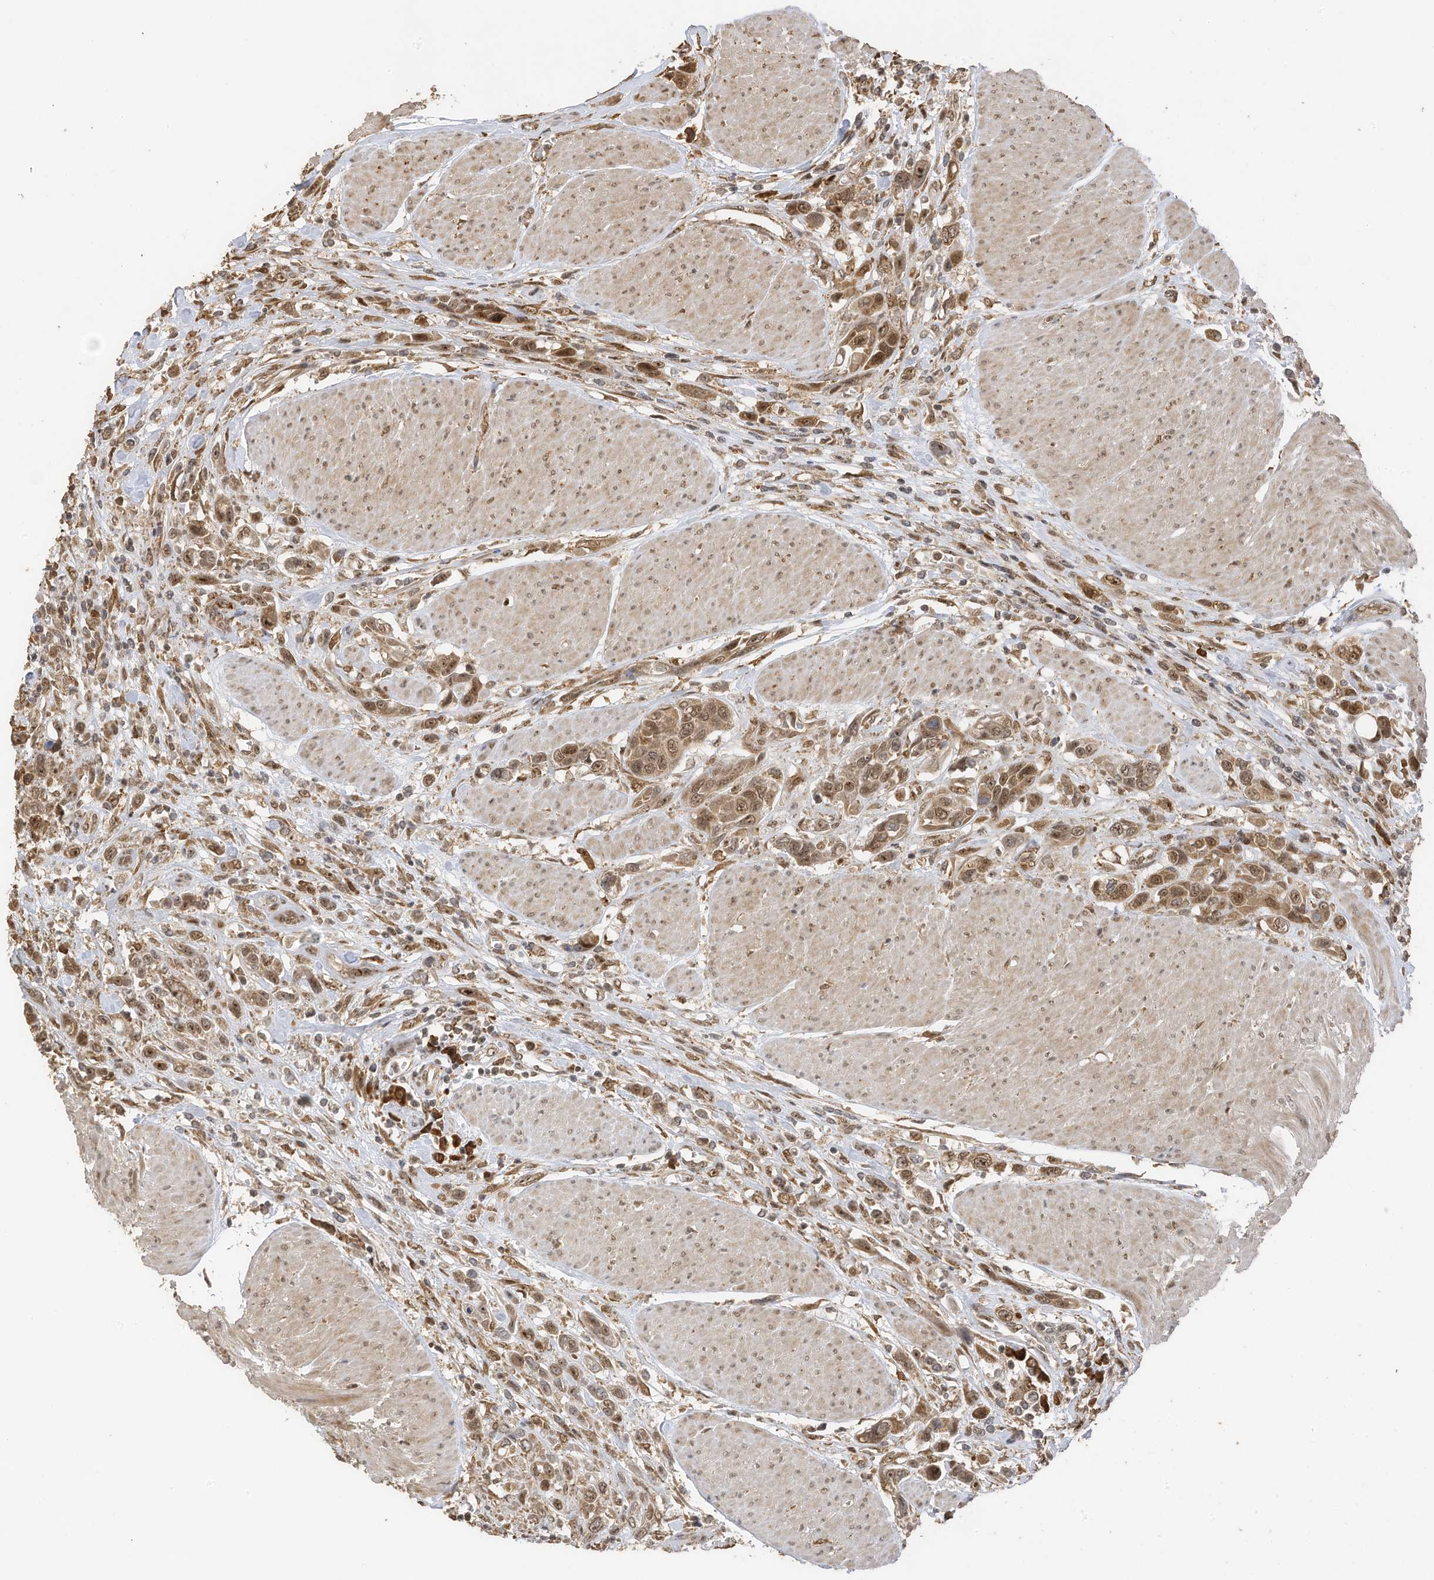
{"staining": {"intensity": "moderate", "quantity": ">75%", "location": "cytoplasmic/membranous,nuclear"}, "tissue": "urothelial cancer", "cell_type": "Tumor cells", "image_type": "cancer", "snomed": [{"axis": "morphology", "description": "Urothelial carcinoma, High grade"}, {"axis": "topography", "description": "Urinary bladder"}], "caption": "Immunohistochemistry (IHC) photomicrograph of neoplastic tissue: human urothelial cancer stained using immunohistochemistry (IHC) exhibits medium levels of moderate protein expression localized specifically in the cytoplasmic/membranous and nuclear of tumor cells, appearing as a cytoplasmic/membranous and nuclear brown color.", "gene": "ERLEC1", "patient": {"sex": "male", "age": 50}}